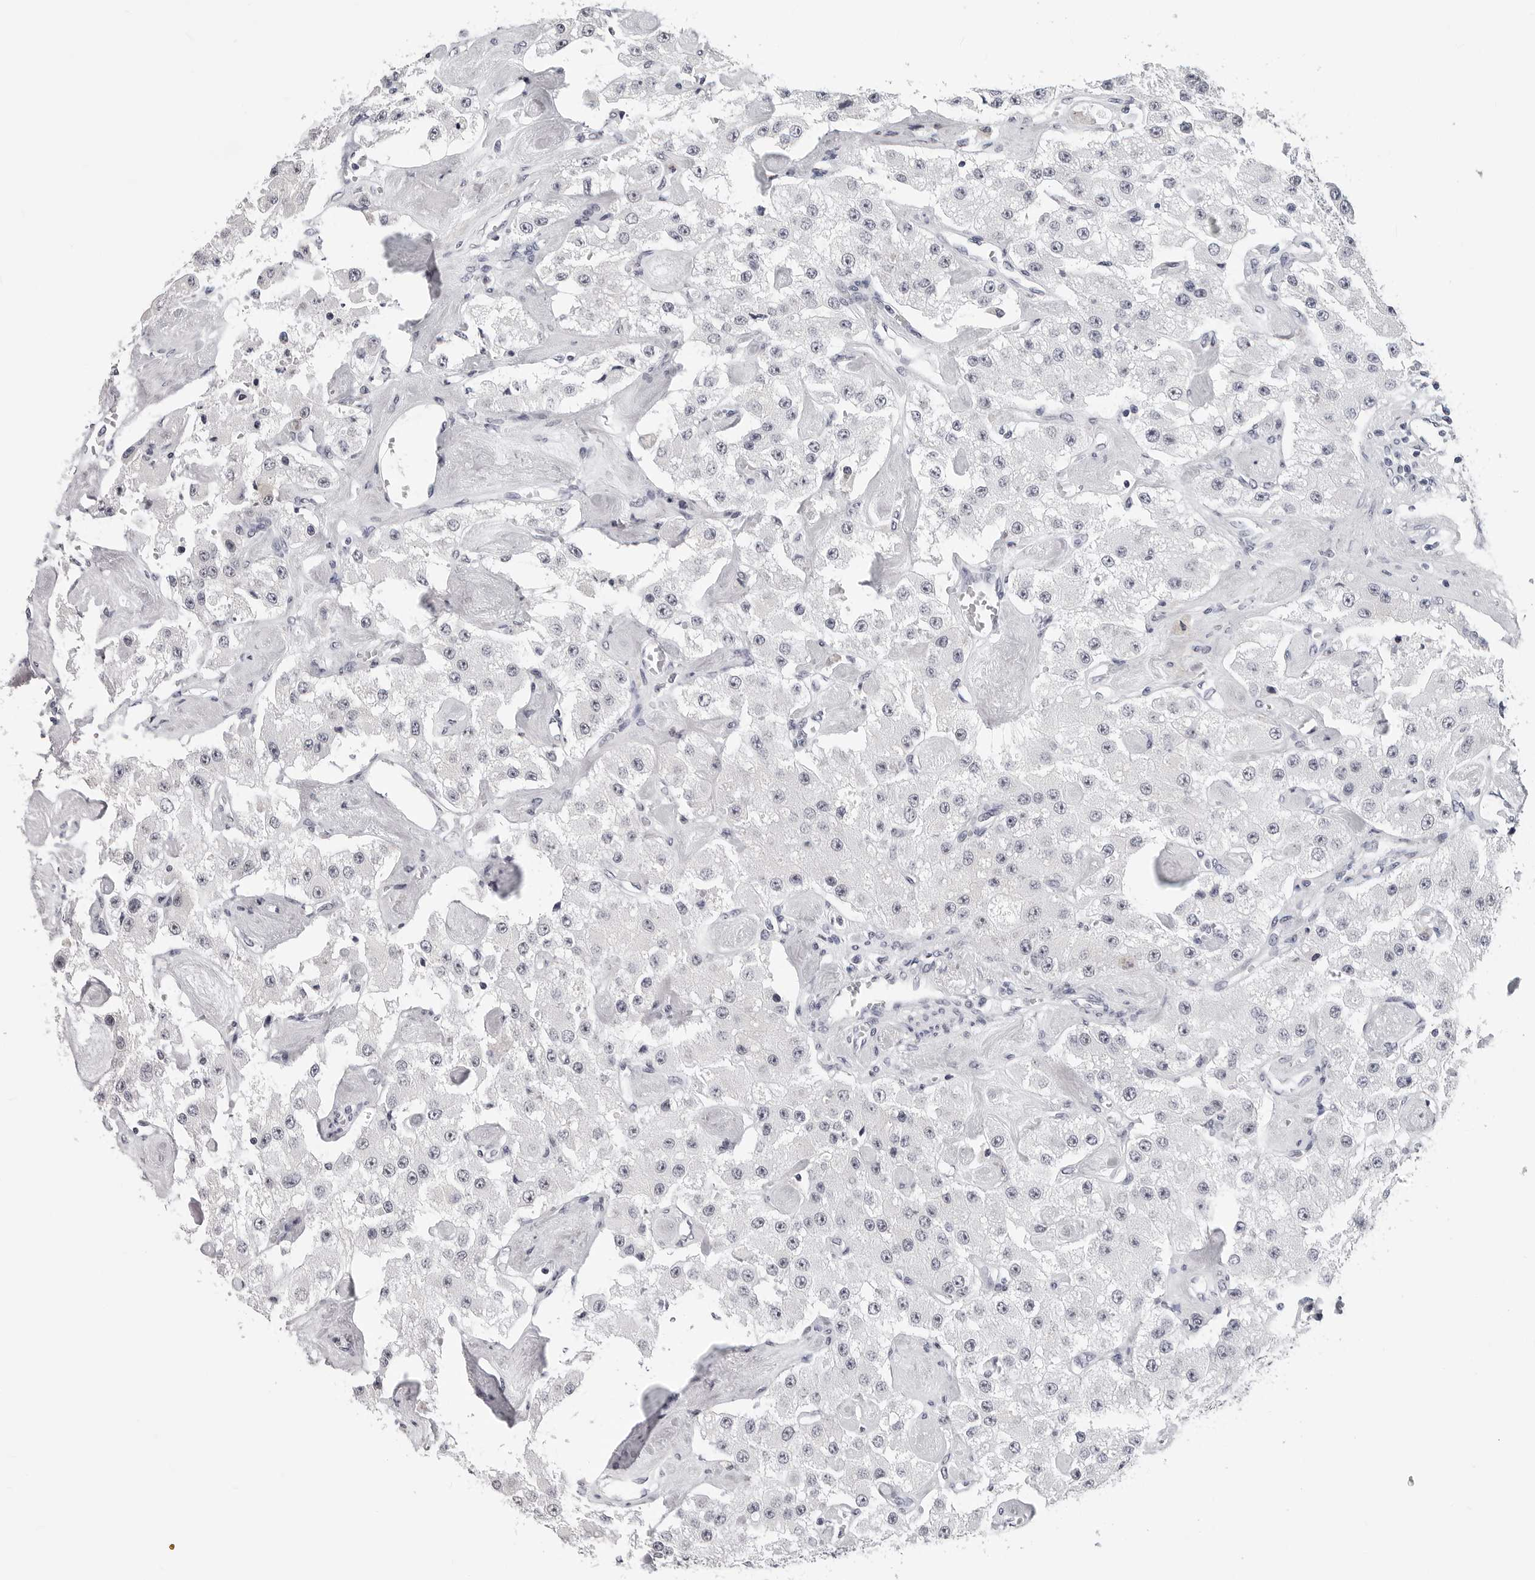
{"staining": {"intensity": "negative", "quantity": "none", "location": "none"}, "tissue": "carcinoid", "cell_type": "Tumor cells", "image_type": "cancer", "snomed": [{"axis": "morphology", "description": "Carcinoid, malignant, NOS"}, {"axis": "topography", "description": "Pancreas"}], "caption": "Immunohistochemistry (IHC) of human carcinoid displays no positivity in tumor cells.", "gene": "GNL2", "patient": {"sex": "male", "age": 41}}